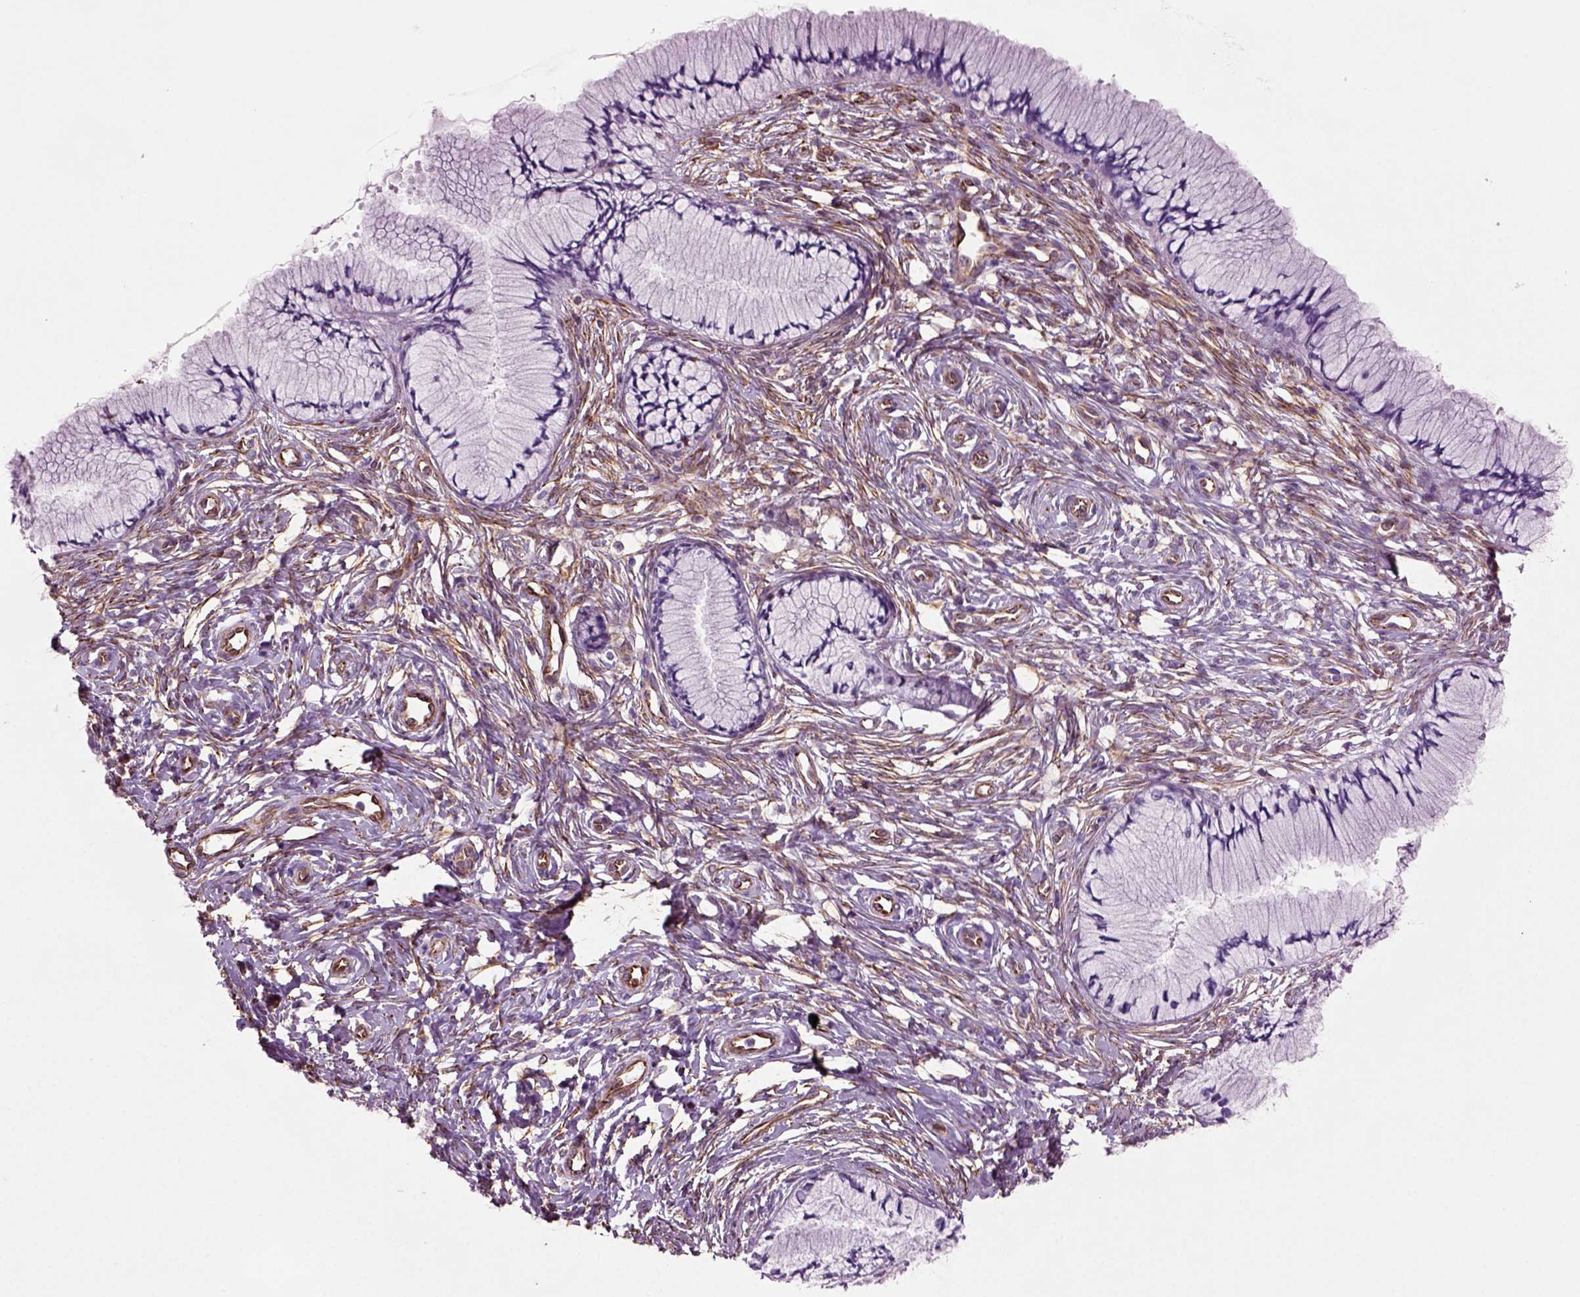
{"staining": {"intensity": "negative", "quantity": "none", "location": "none"}, "tissue": "cervix", "cell_type": "Glandular cells", "image_type": "normal", "snomed": [{"axis": "morphology", "description": "Normal tissue, NOS"}, {"axis": "topography", "description": "Cervix"}], "caption": "Immunohistochemistry (IHC) micrograph of normal cervix: human cervix stained with DAB (3,3'-diaminobenzidine) displays no significant protein staining in glandular cells.", "gene": "ACER3", "patient": {"sex": "female", "age": 37}}